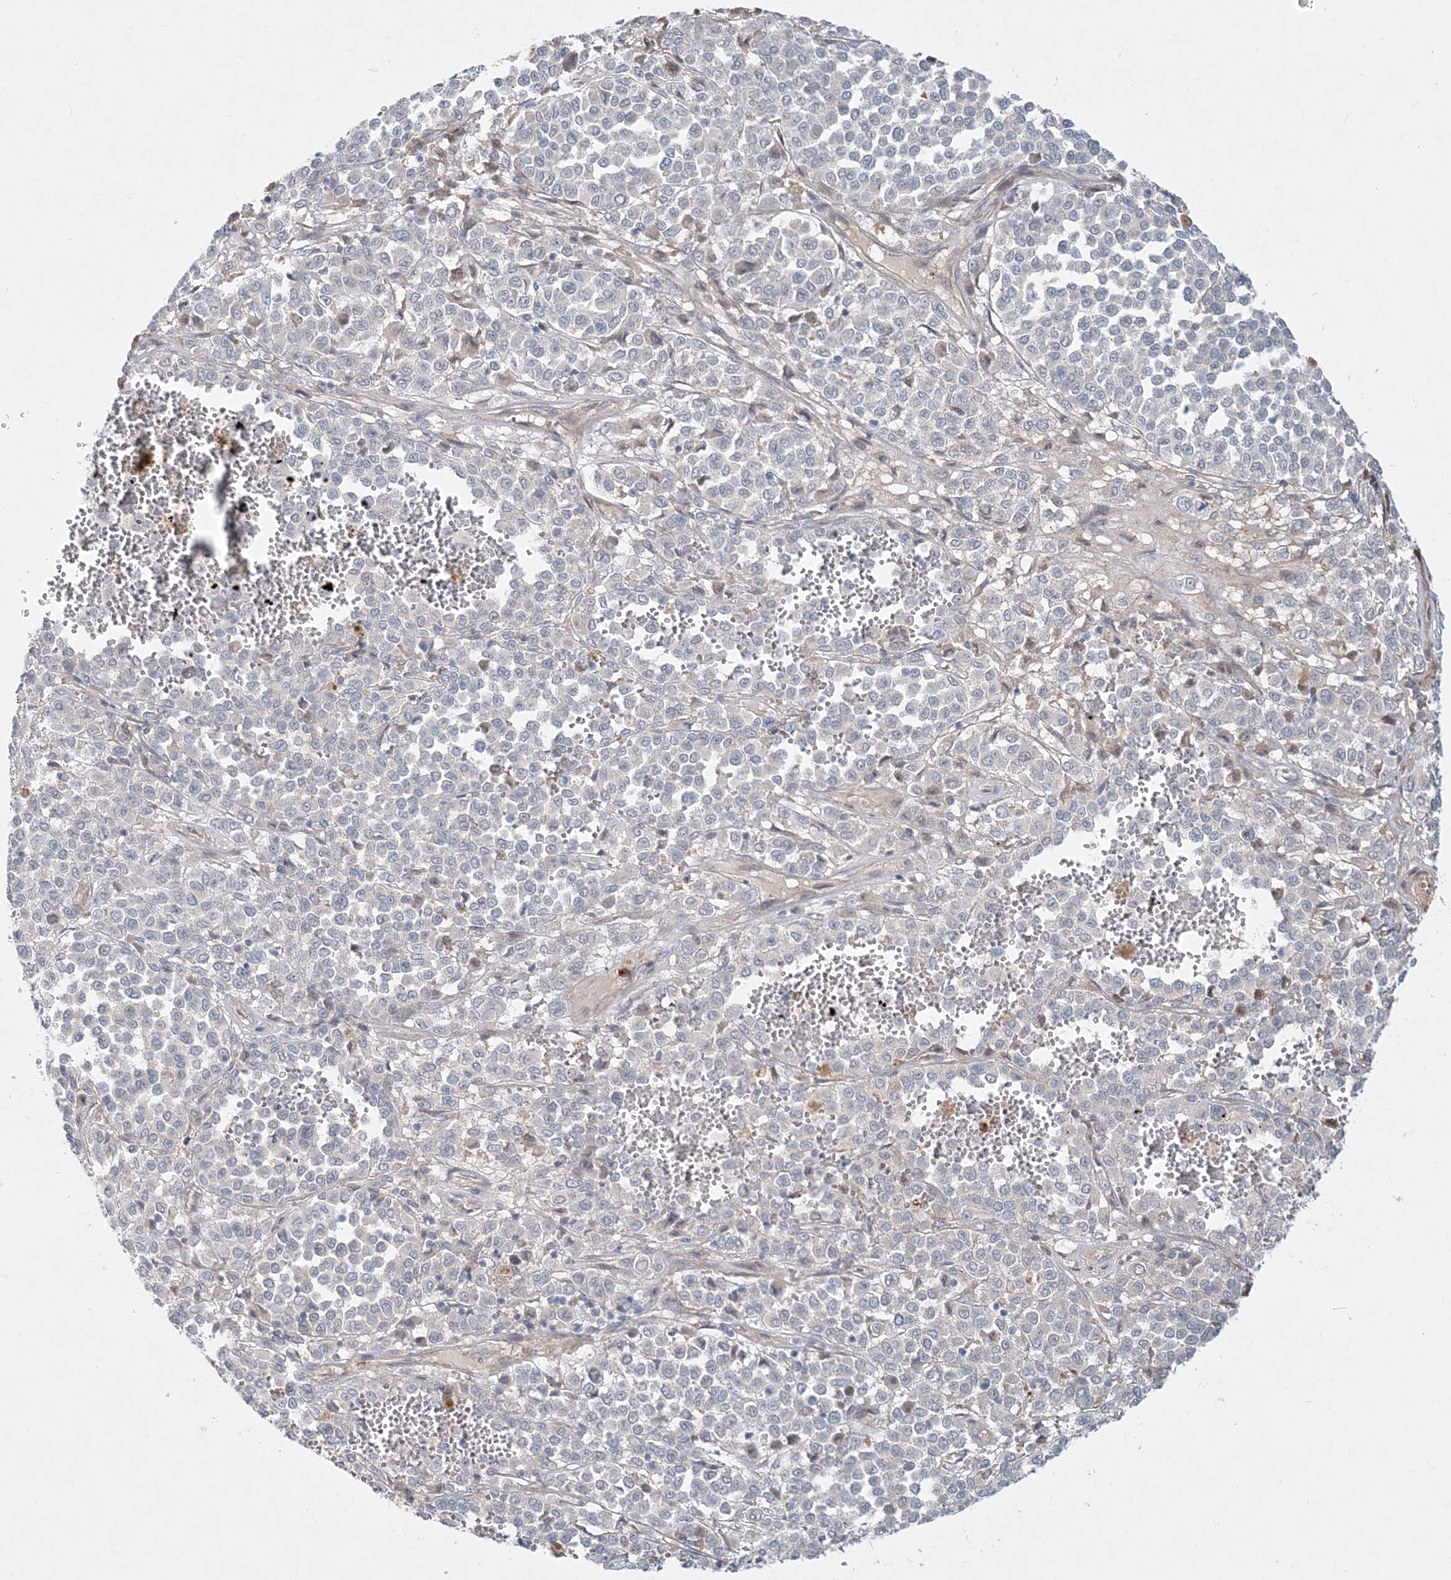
{"staining": {"intensity": "negative", "quantity": "none", "location": "none"}, "tissue": "melanoma", "cell_type": "Tumor cells", "image_type": "cancer", "snomed": [{"axis": "morphology", "description": "Malignant melanoma, Metastatic site"}, {"axis": "topography", "description": "Pancreas"}], "caption": "The immunohistochemistry (IHC) histopathology image has no significant expression in tumor cells of malignant melanoma (metastatic site) tissue. Nuclei are stained in blue.", "gene": "DNAH5", "patient": {"sex": "female", "age": 30}}